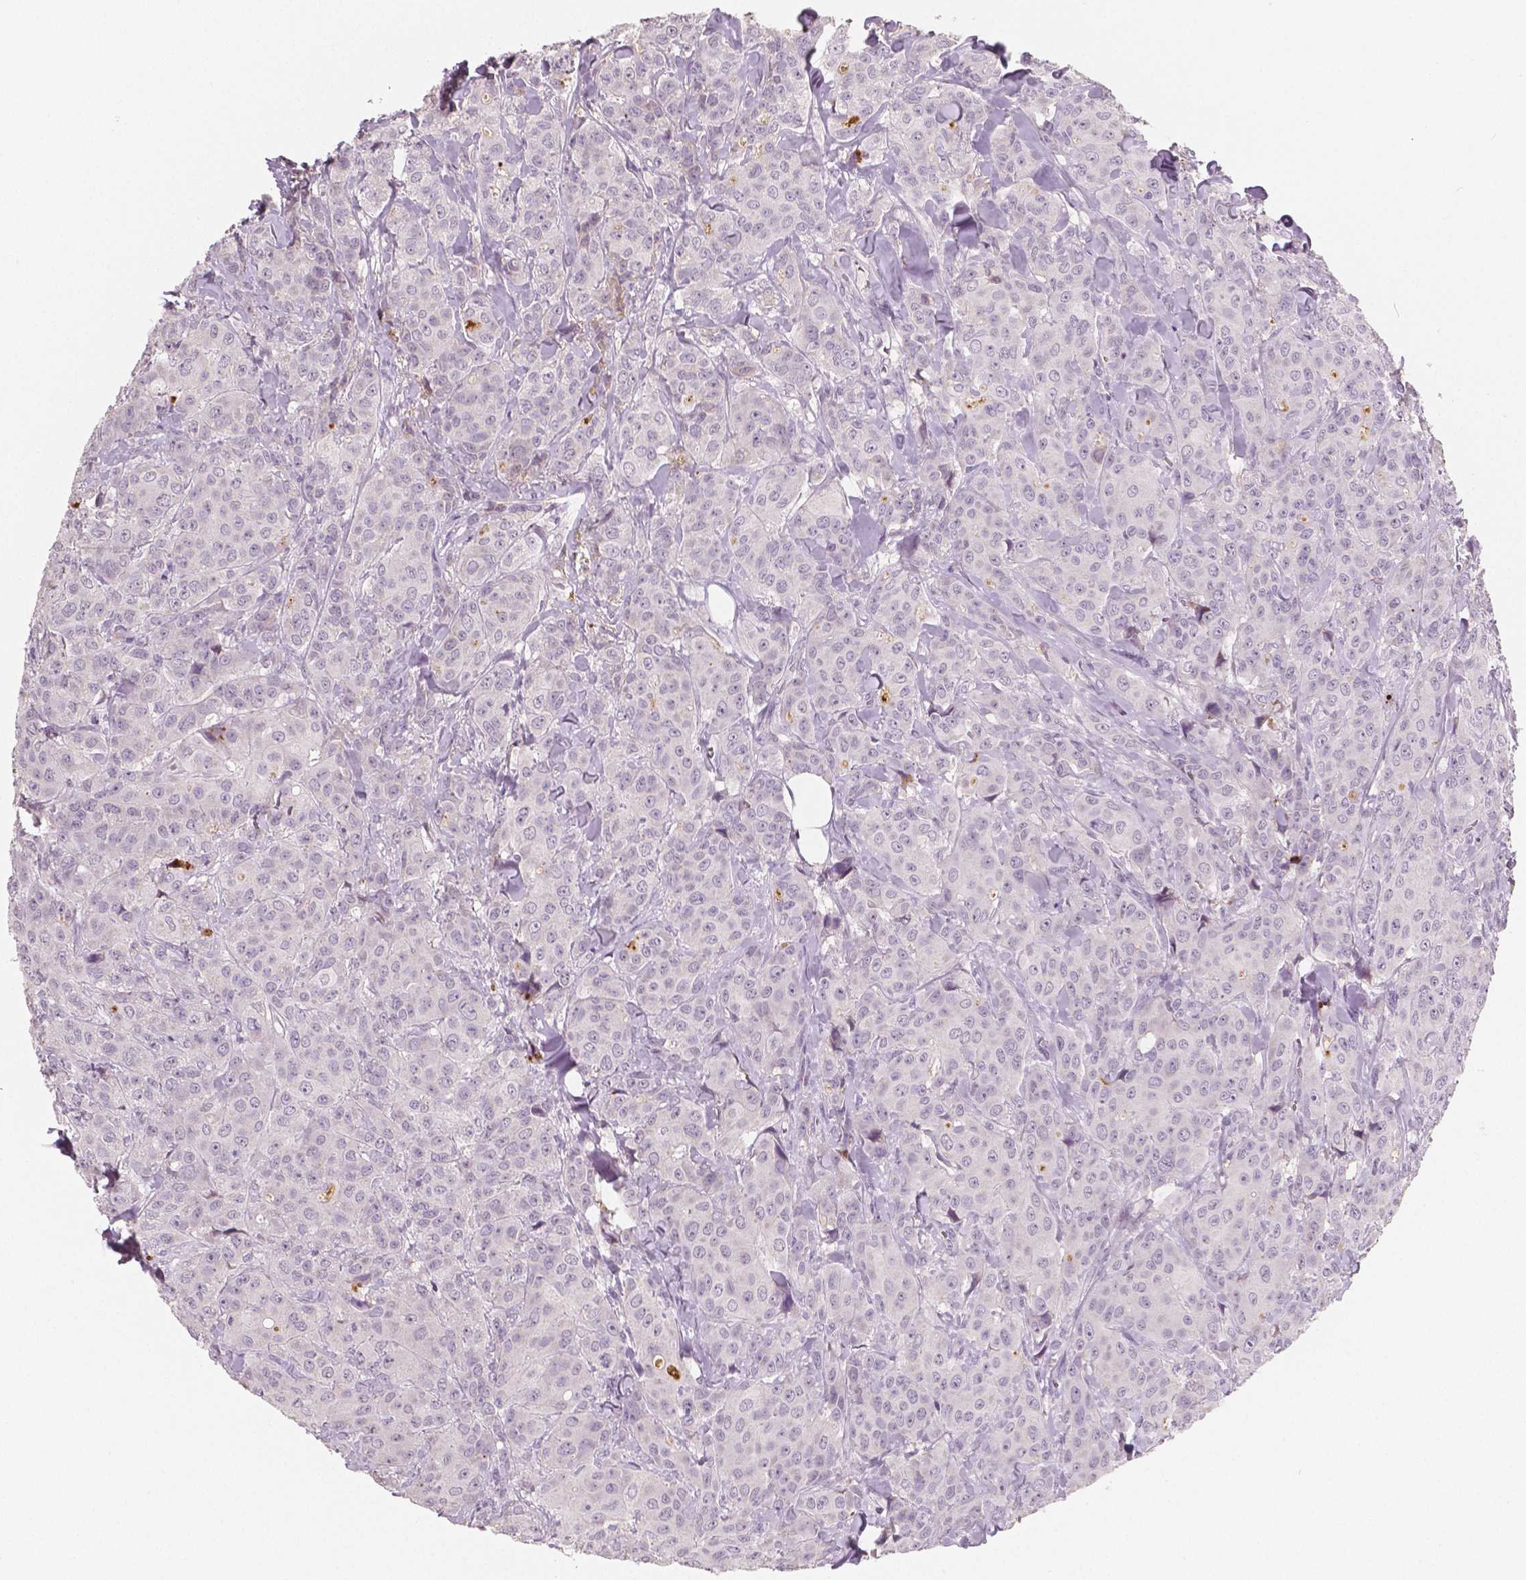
{"staining": {"intensity": "negative", "quantity": "none", "location": "none"}, "tissue": "breast cancer", "cell_type": "Tumor cells", "image_type": "cancer", "snomed": [{"axis": "morphology", "description": "Duct carcinoma"}, {"axis": "topography", "description": "Breast"}], "caption": "IHC photomicrograph of human infiltrating ductal carcinoma (breast) stained for a protein (brown), which displays no expression in tumor cells.", "gene": "APOA4", "patient": {"sex": "female", "age": 43}}